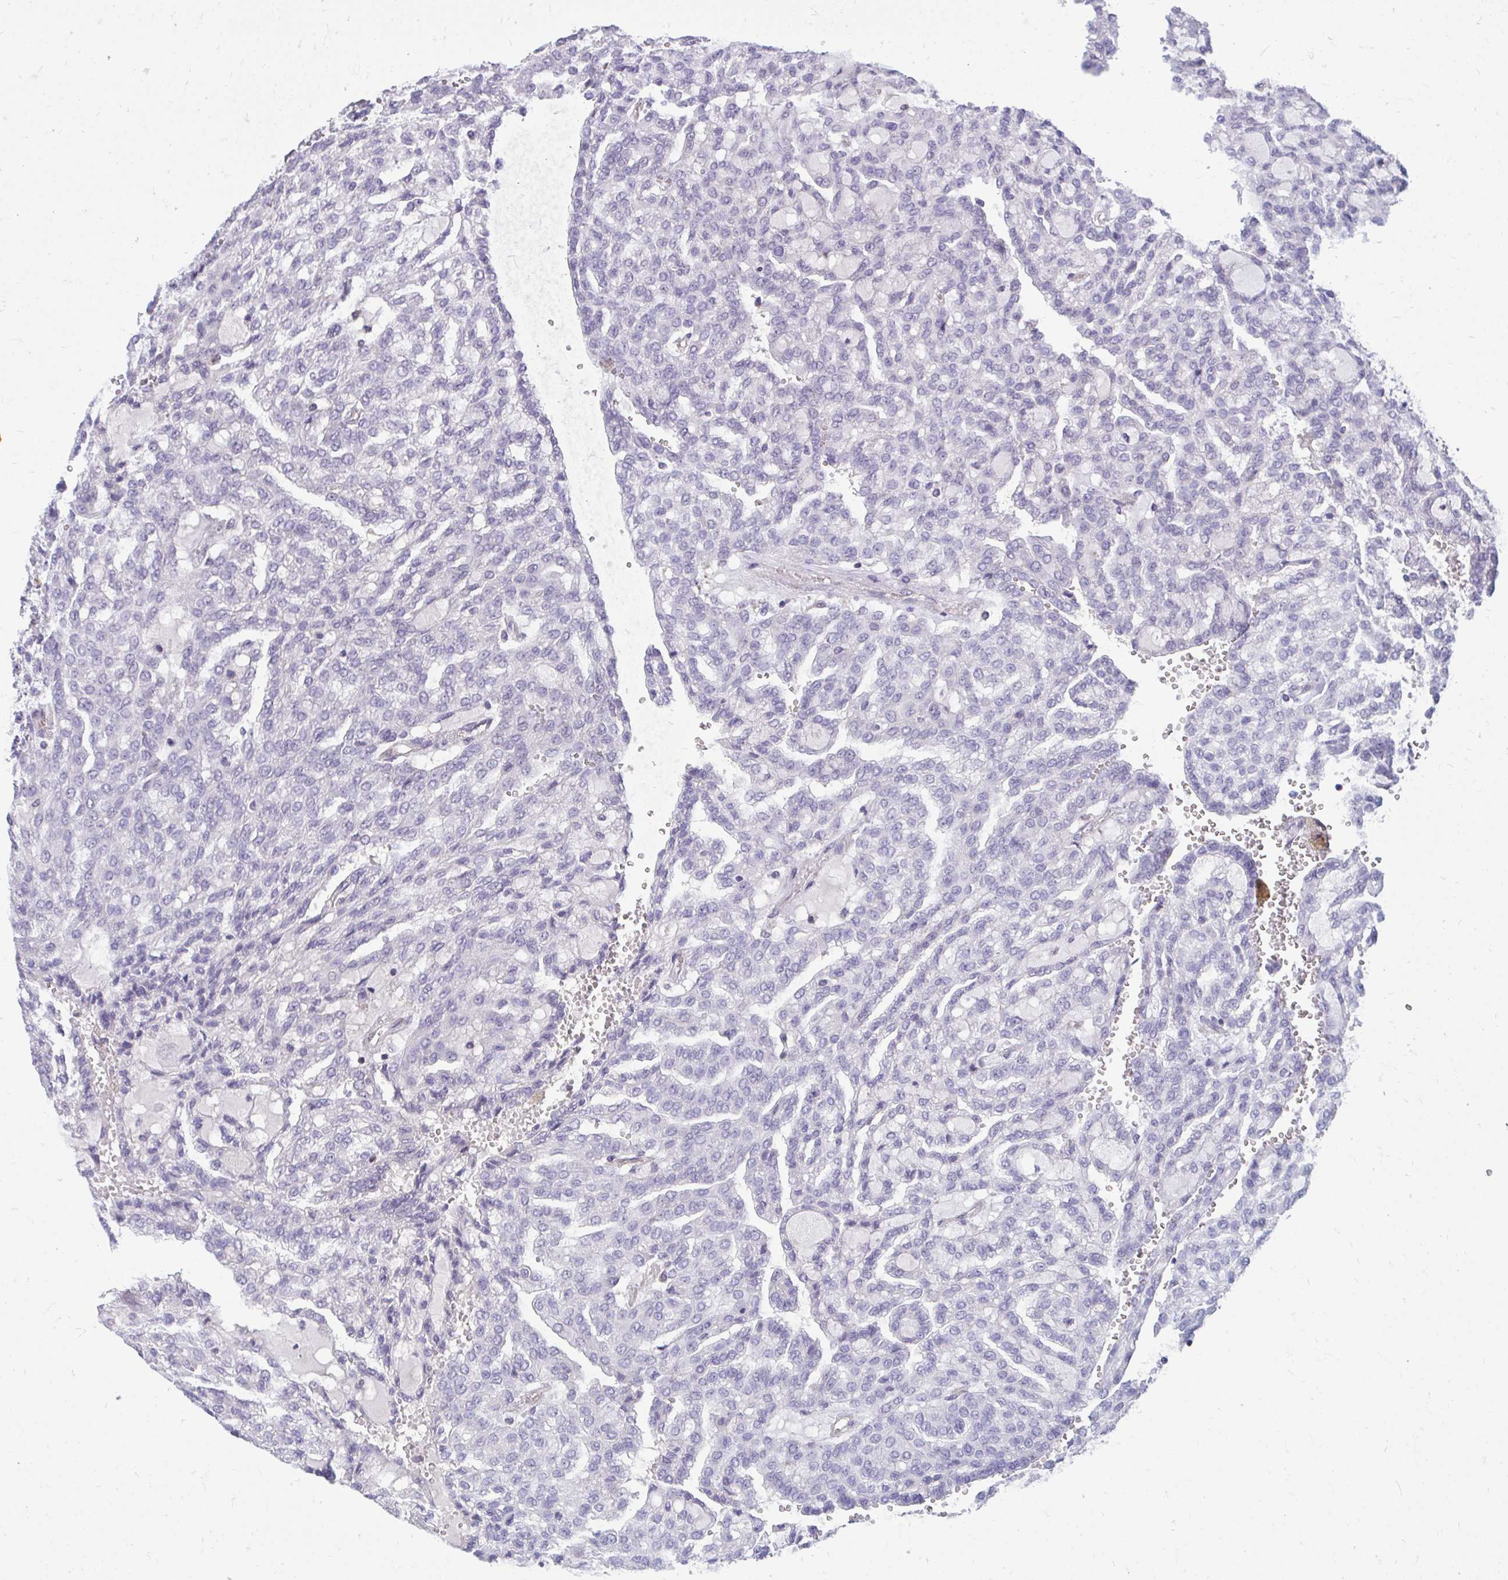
{"staining": {"intensity": "negative", "quantity": "none", "location": "none"}, "tissue": "renal cancer", "cell_type": "Tumor cells", "image_type": "cancer", "snomed": [{"axis": "morphology", "description": "Adenocarcinoma, NOS"}, {"axis": "topography", "description": "Kidney"}], "caption": "Renal cancer was stained to show a protein in brown. There is no significant staining in tumor cells. The staining was performed using DAB (3,3'-diaminobenzidine) to visualize the protein expression in brown, while the nuclei were stained in blue with hematoxylin (Magnification: 20x).", "gene": "FABP3", "patient": {"sex": "male", "age": 63}}